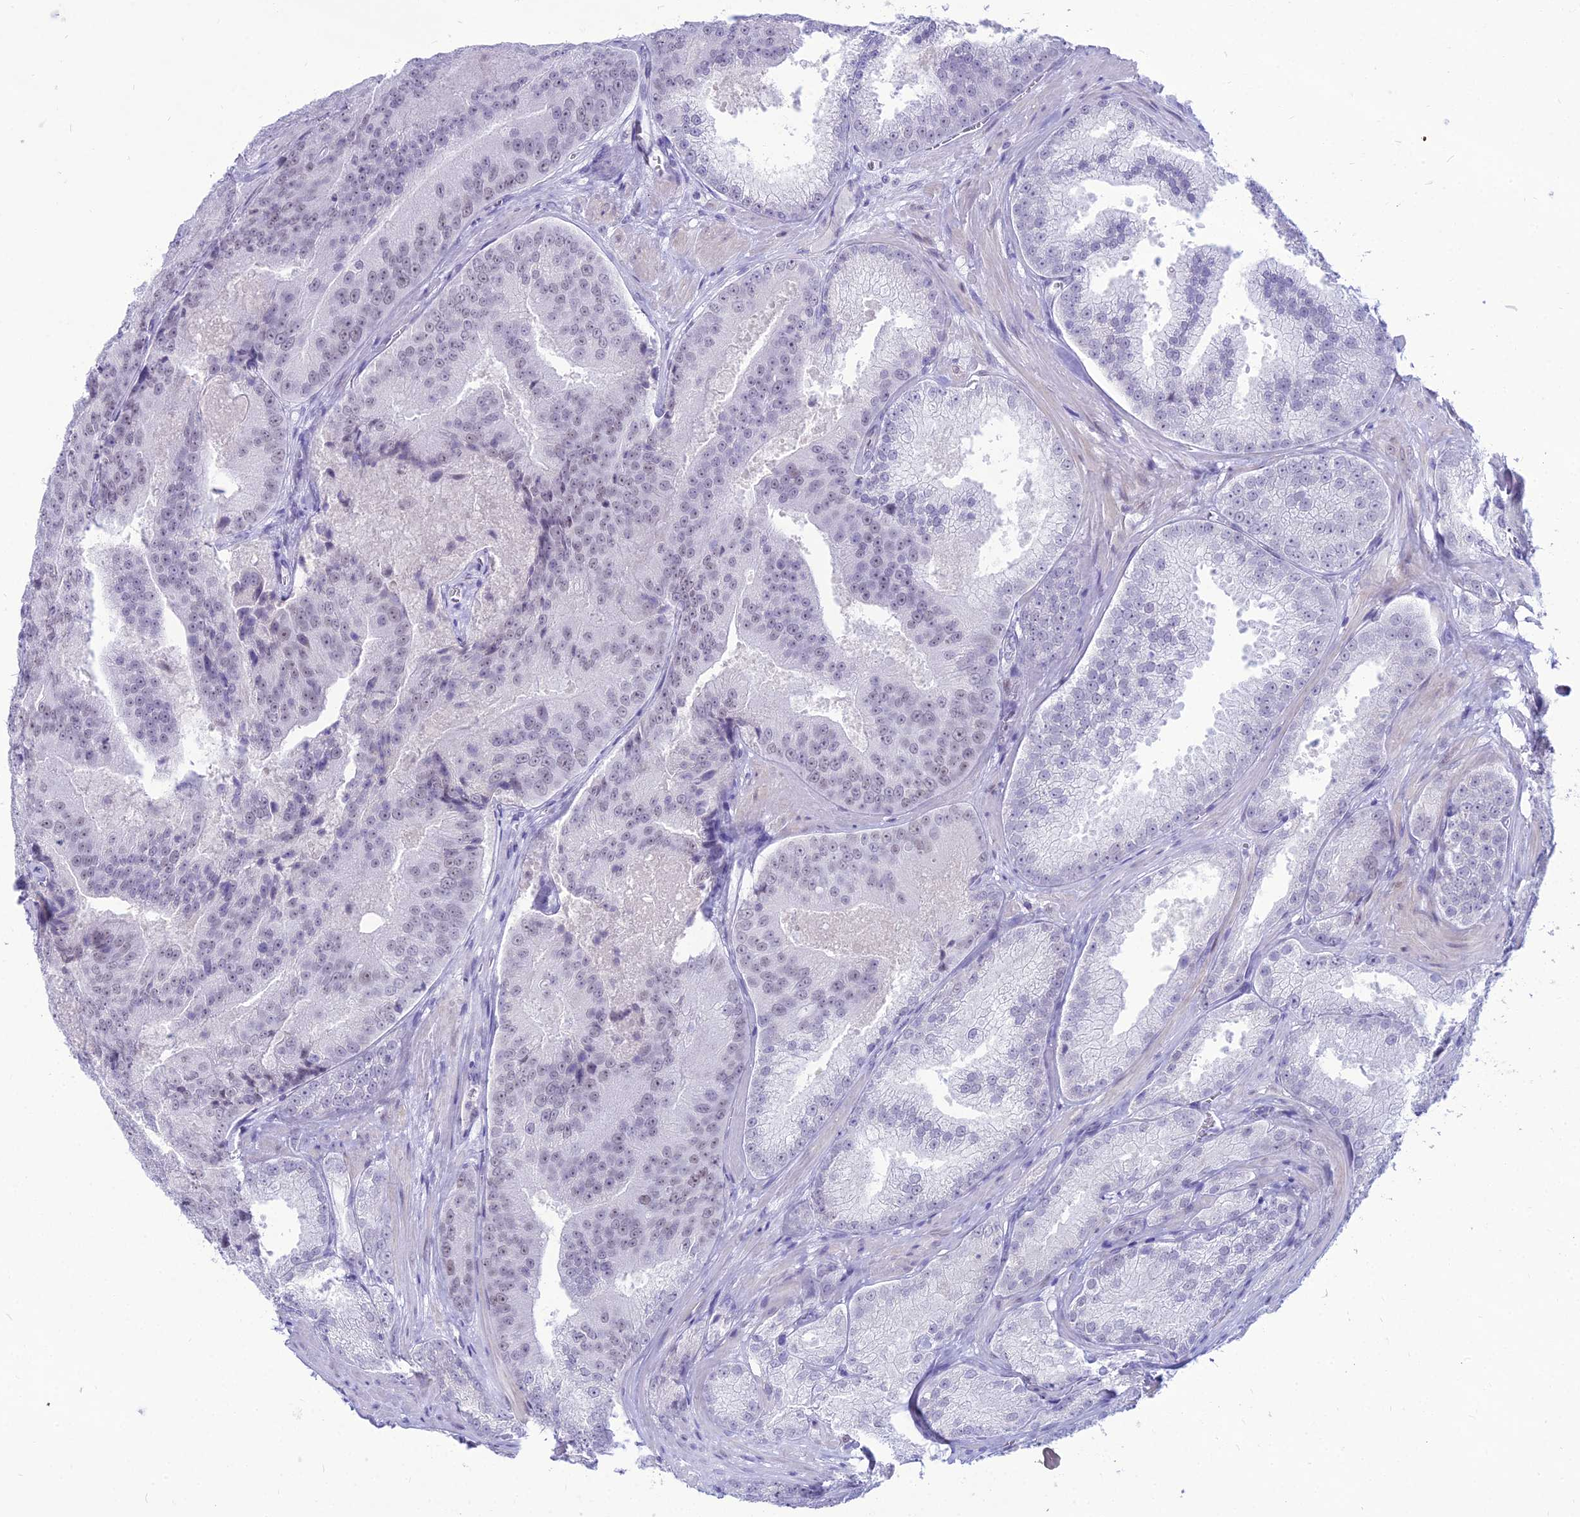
{"staining": {"intensity": "weak", "quantity": "25%-75%", "location": "nuclear"}, "tissue": "prostate cancer", "cell_type": "Tumor cells", "image_type": "cancer", "snomed": [{"axis": "morphology", "description": "Adenocarcinoma, High grade"}, {"axis": "topography", "description": "Prostate"}], "caption": "Weak nuclear protein expression is identified in approximately 25%-75% of tumor cells in prostate cancer (adenocarcinoma (high-grade)).", "gene": "DHX40", "patient": {"sex": "male", "age": 61}}